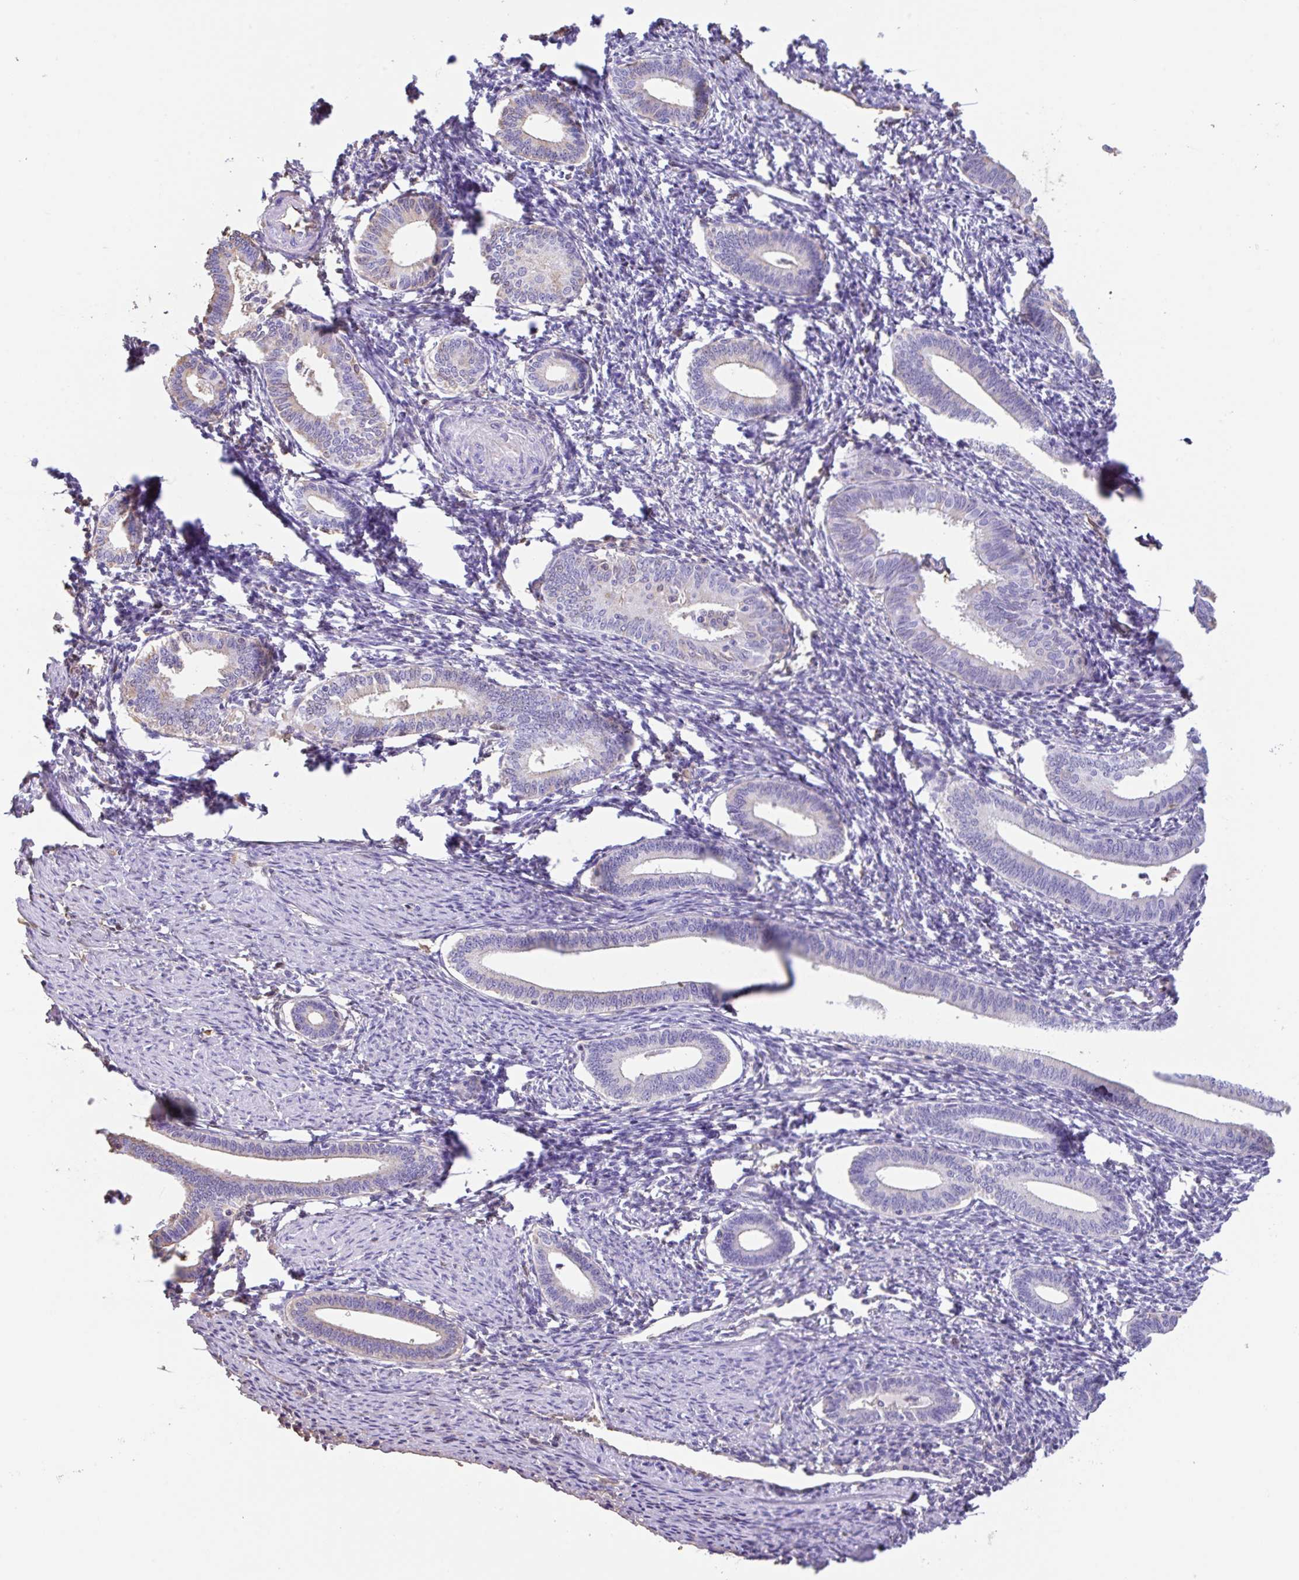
{"staining": {"intensity": "negative", "quantity": "none", "location": "none"}, "tissue": "endometrium", "cell_type": "Cells in endometrial stroma", "image_type": "normal", "snomed": [{"axis": "morphology", "description": "Normal tissue, NOS"}, {"axis": "topography", "description": "Endometrium"}], "caption": "There is no significant staining in cells in endometrial stroma of endometrium. Nuclei are stained in blue.", "gene": "HOXC12", "patient": {"sex": "female", "age": 41}}